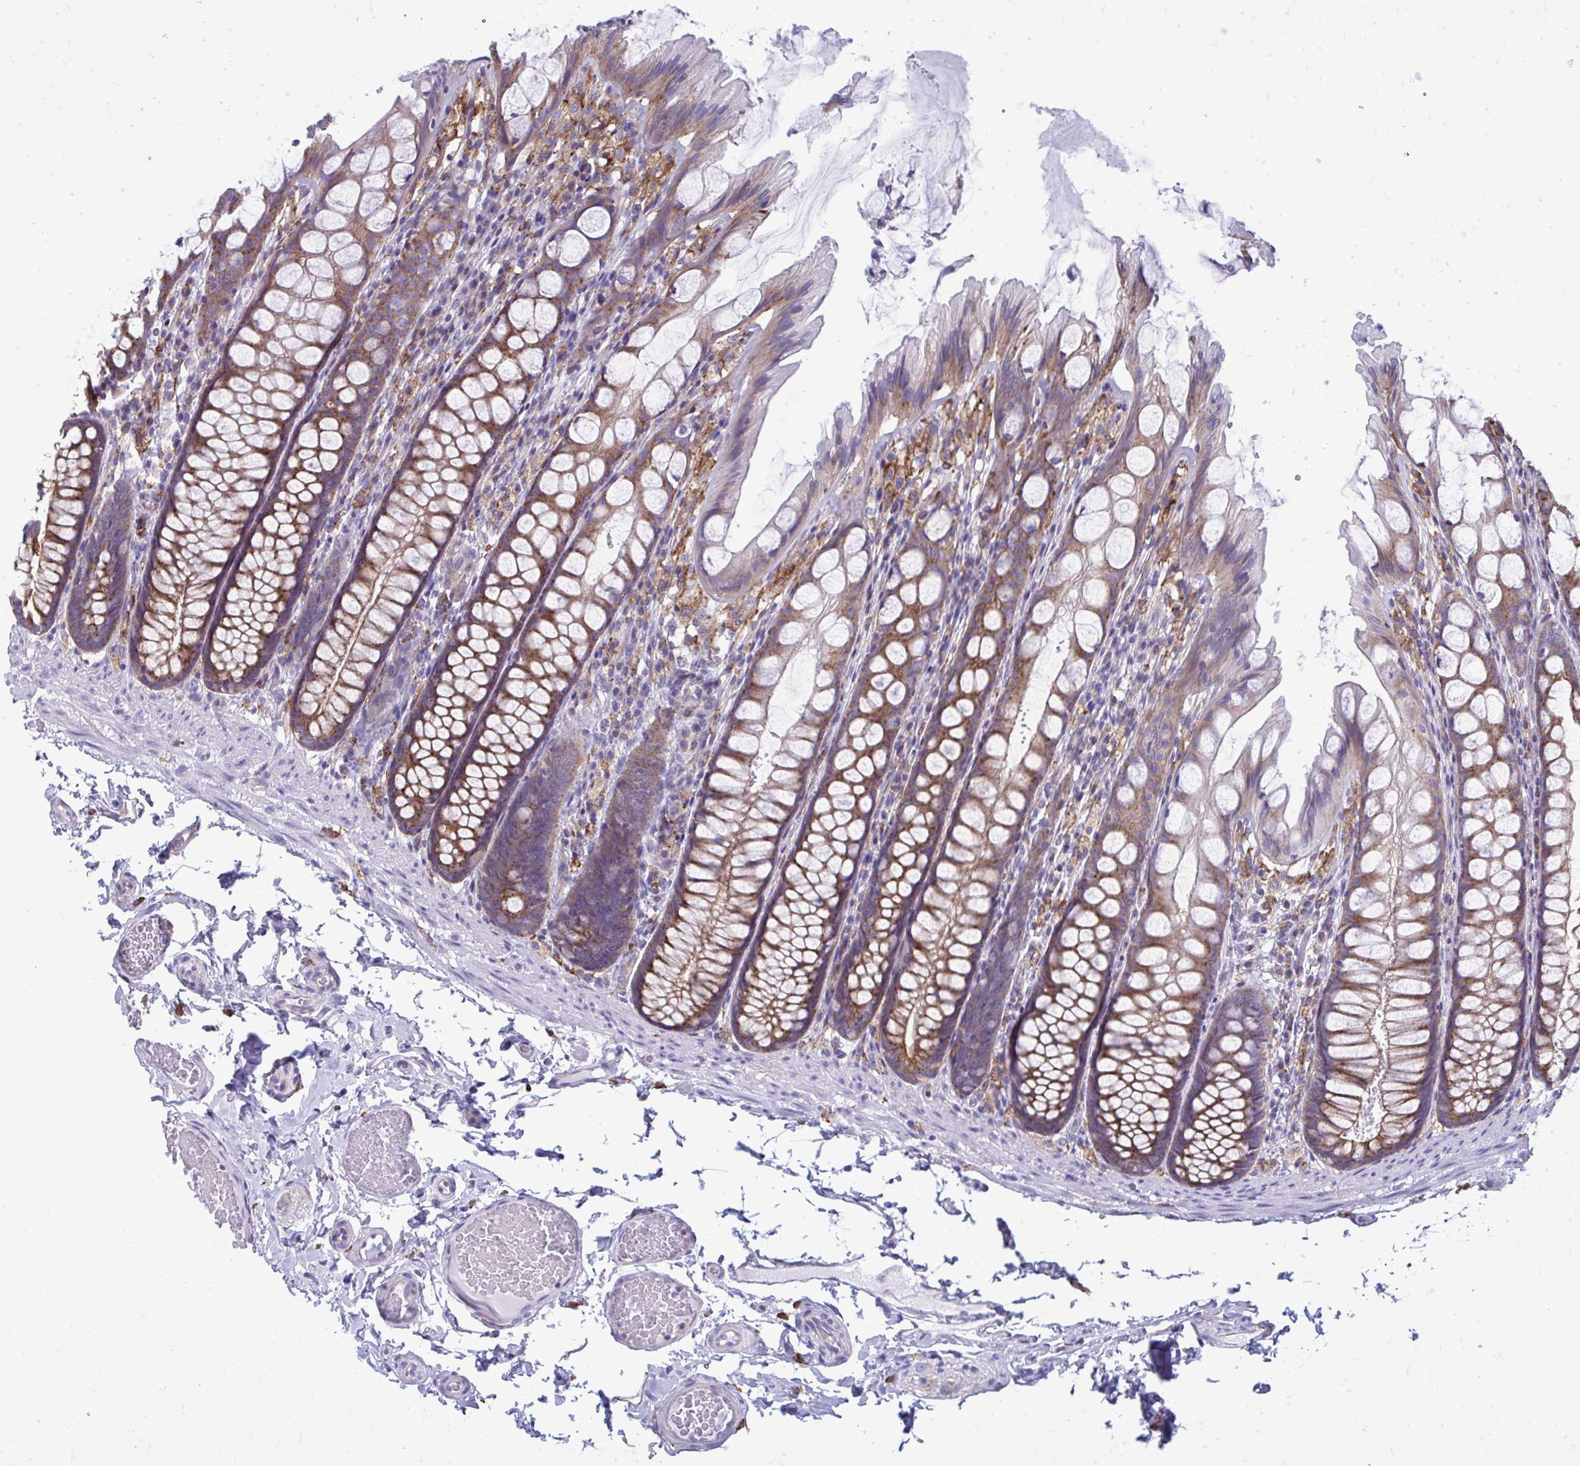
{"staining": {"intensity": "negative", "quantity": "none", "location": "none"}, "tissue": "colon", "cell_type": "Endothelial cells", "image_type": "normal", "snomed": [{"axis": "morphology", "description": "Normal tissue, NOS"}, {"axis": "topography", "description": "Colon"}], "caption": "Histopathology image shows no protein expression in endothelial cells of benign colon. Nuclei are stained in blue.", "gene": "CLTA", "patient": {"sex": "male", "age": 47}}